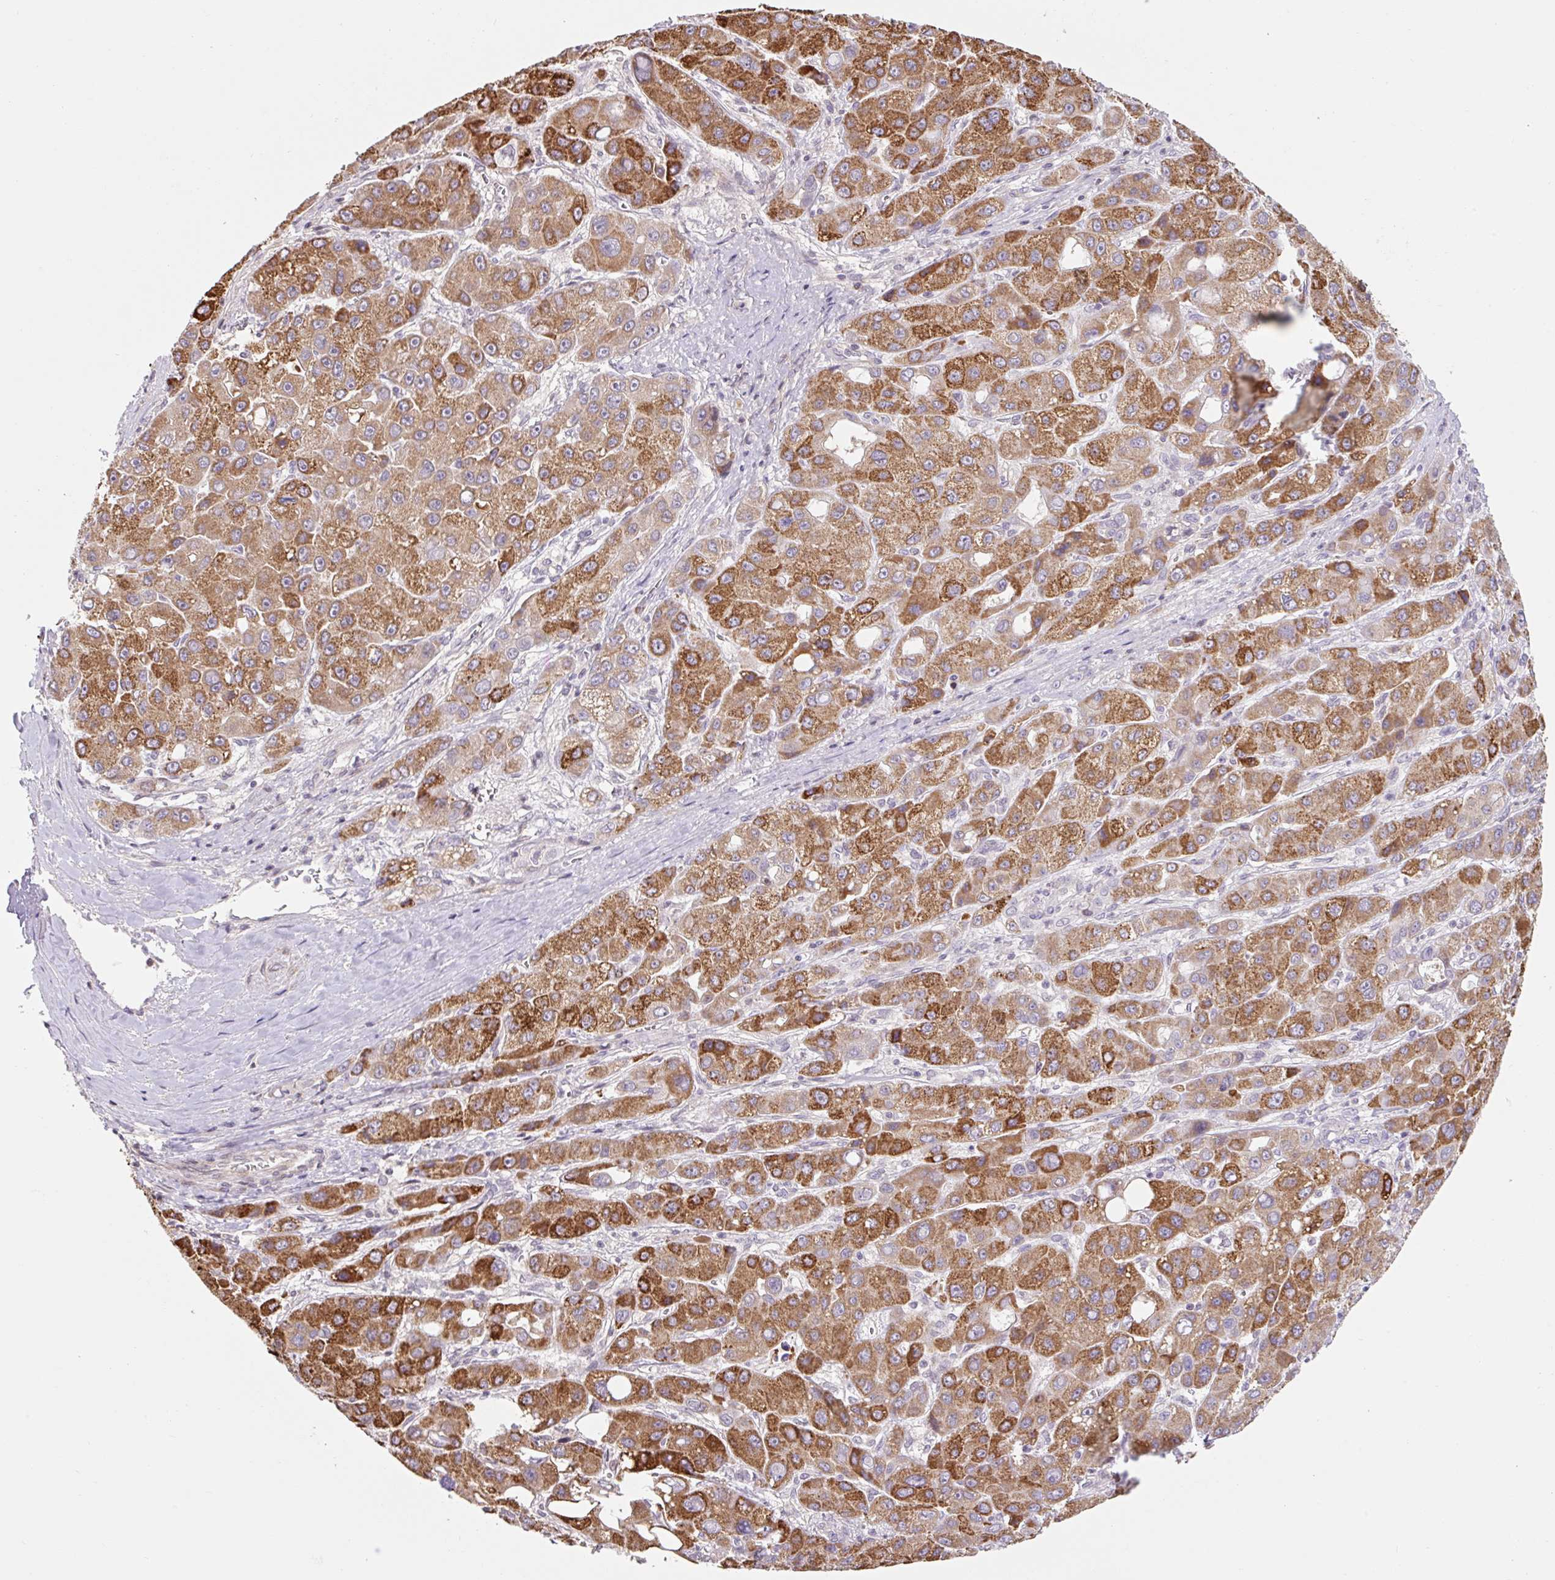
{"staining": {"intensity": "strong", "quantity": ">75%", "location": "cytoplasmic/membranous"}, "tissue": "liver cancer", "cell_type": "Tumor cells", "image_type": "cancer", "snomed": [{"axis": "morphology", "description": "Carcinoma, Hepatocellular, NOS"}, {"axis": "topography", "description": "Liver"}], "caption": "Immunohistochemical staining of liver cancer (hepatocellular carcinoma) demonstrates high levels of strong cytoplasmic/membranous protein positivity in about >75% of tumor cells.", "gene": "ZNF552", "patient": {"sex": "male", "age": 55}}